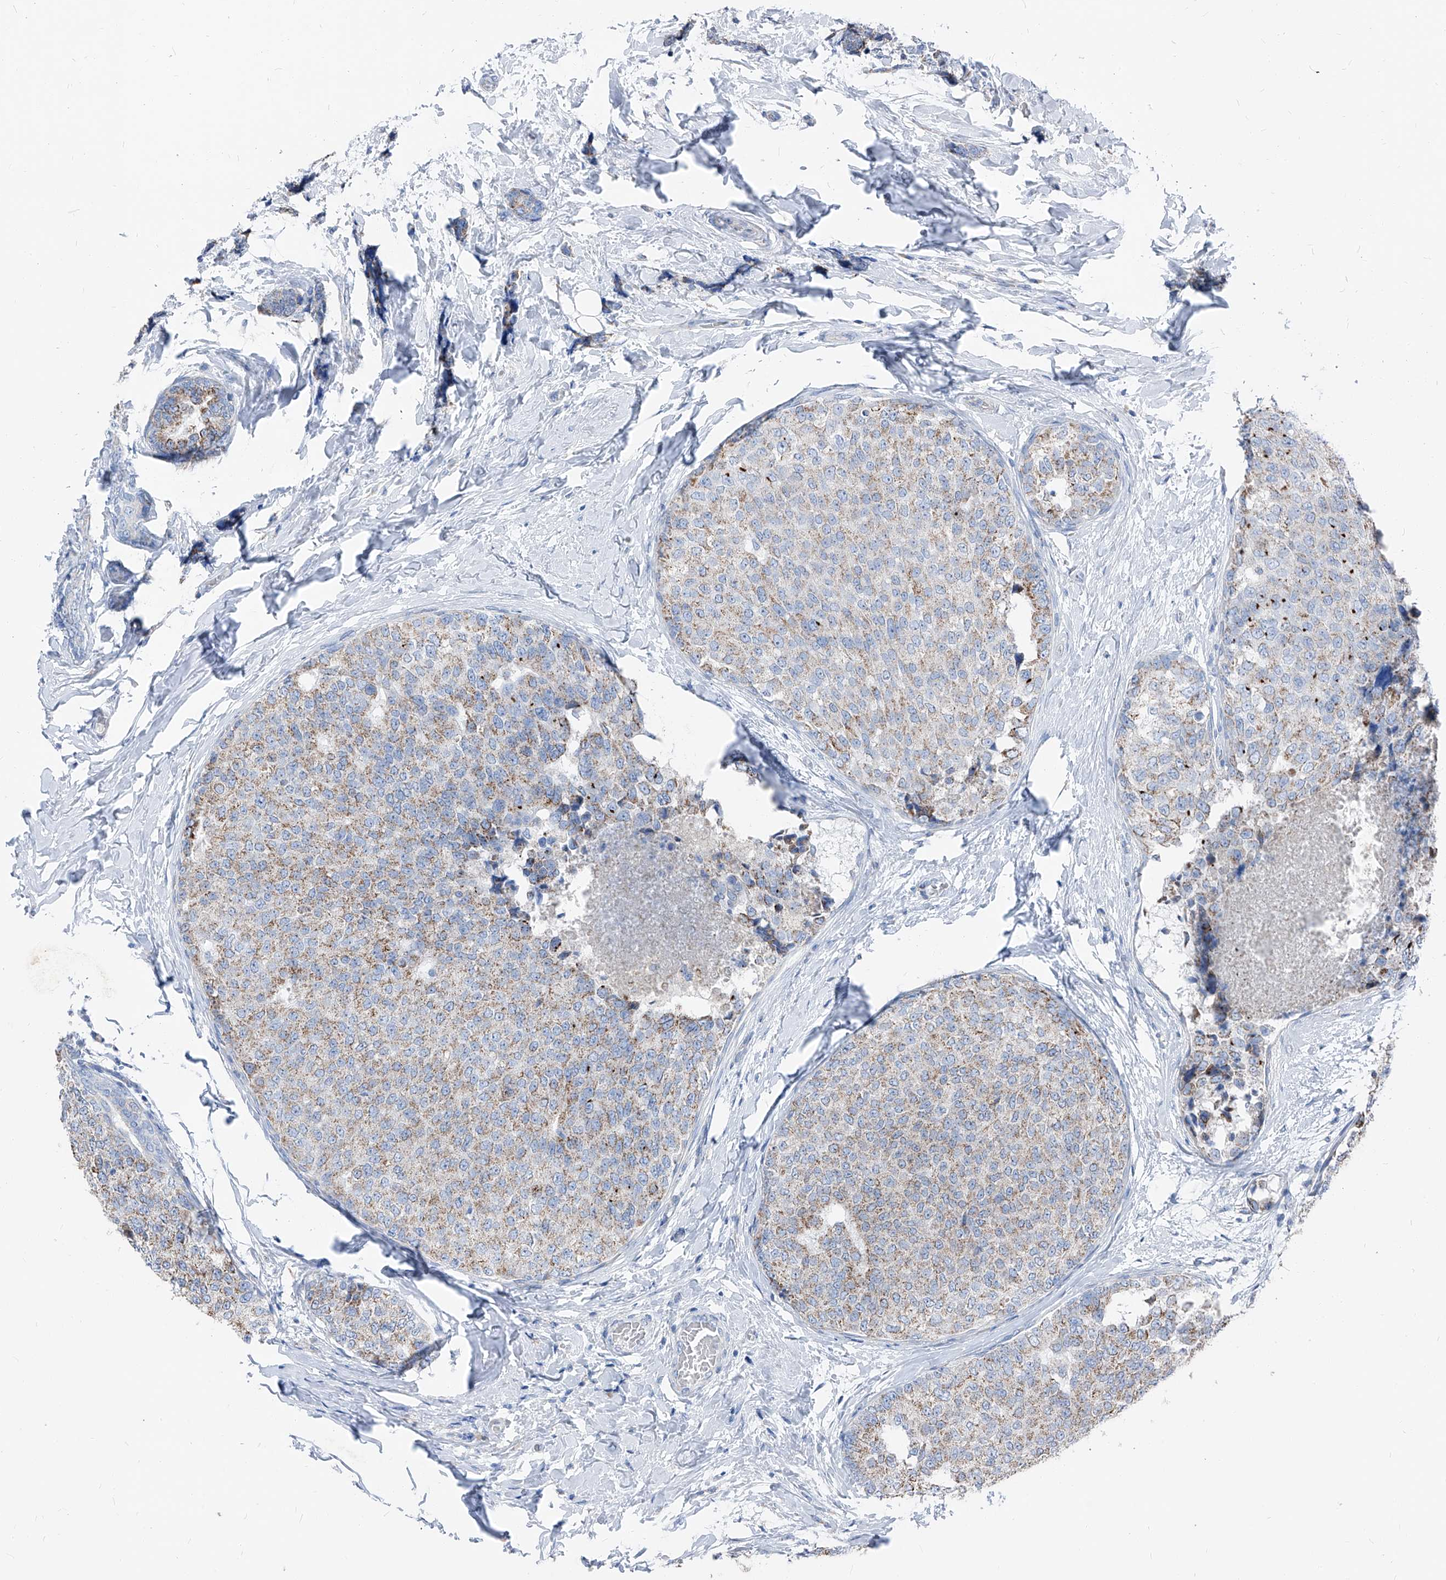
{"staining": {"intensity": "weak", "quantity": "25%-75%", "location": "cytoplasmic/membranous"}, "tissue": "breast cancer", "cell_type": "Tumor cells", "image_type": "cancer", "snomed": [{"axis": "morphology", "description": "Normal tissue, NOS"}, {"axis": "morphology", "description": "Duct carcinoma"}, {"axis": "topography", "description": "Breast"}], "caption": "Breast cancer (infiltrating ductal carcinoma) stained for a protein (brown) shows weak cytoplasmic/membranous positive positivity in about 25%-75% of tumor cells.", "gene": "AGPS", "patient": {"sex": "female", "age": 43}}